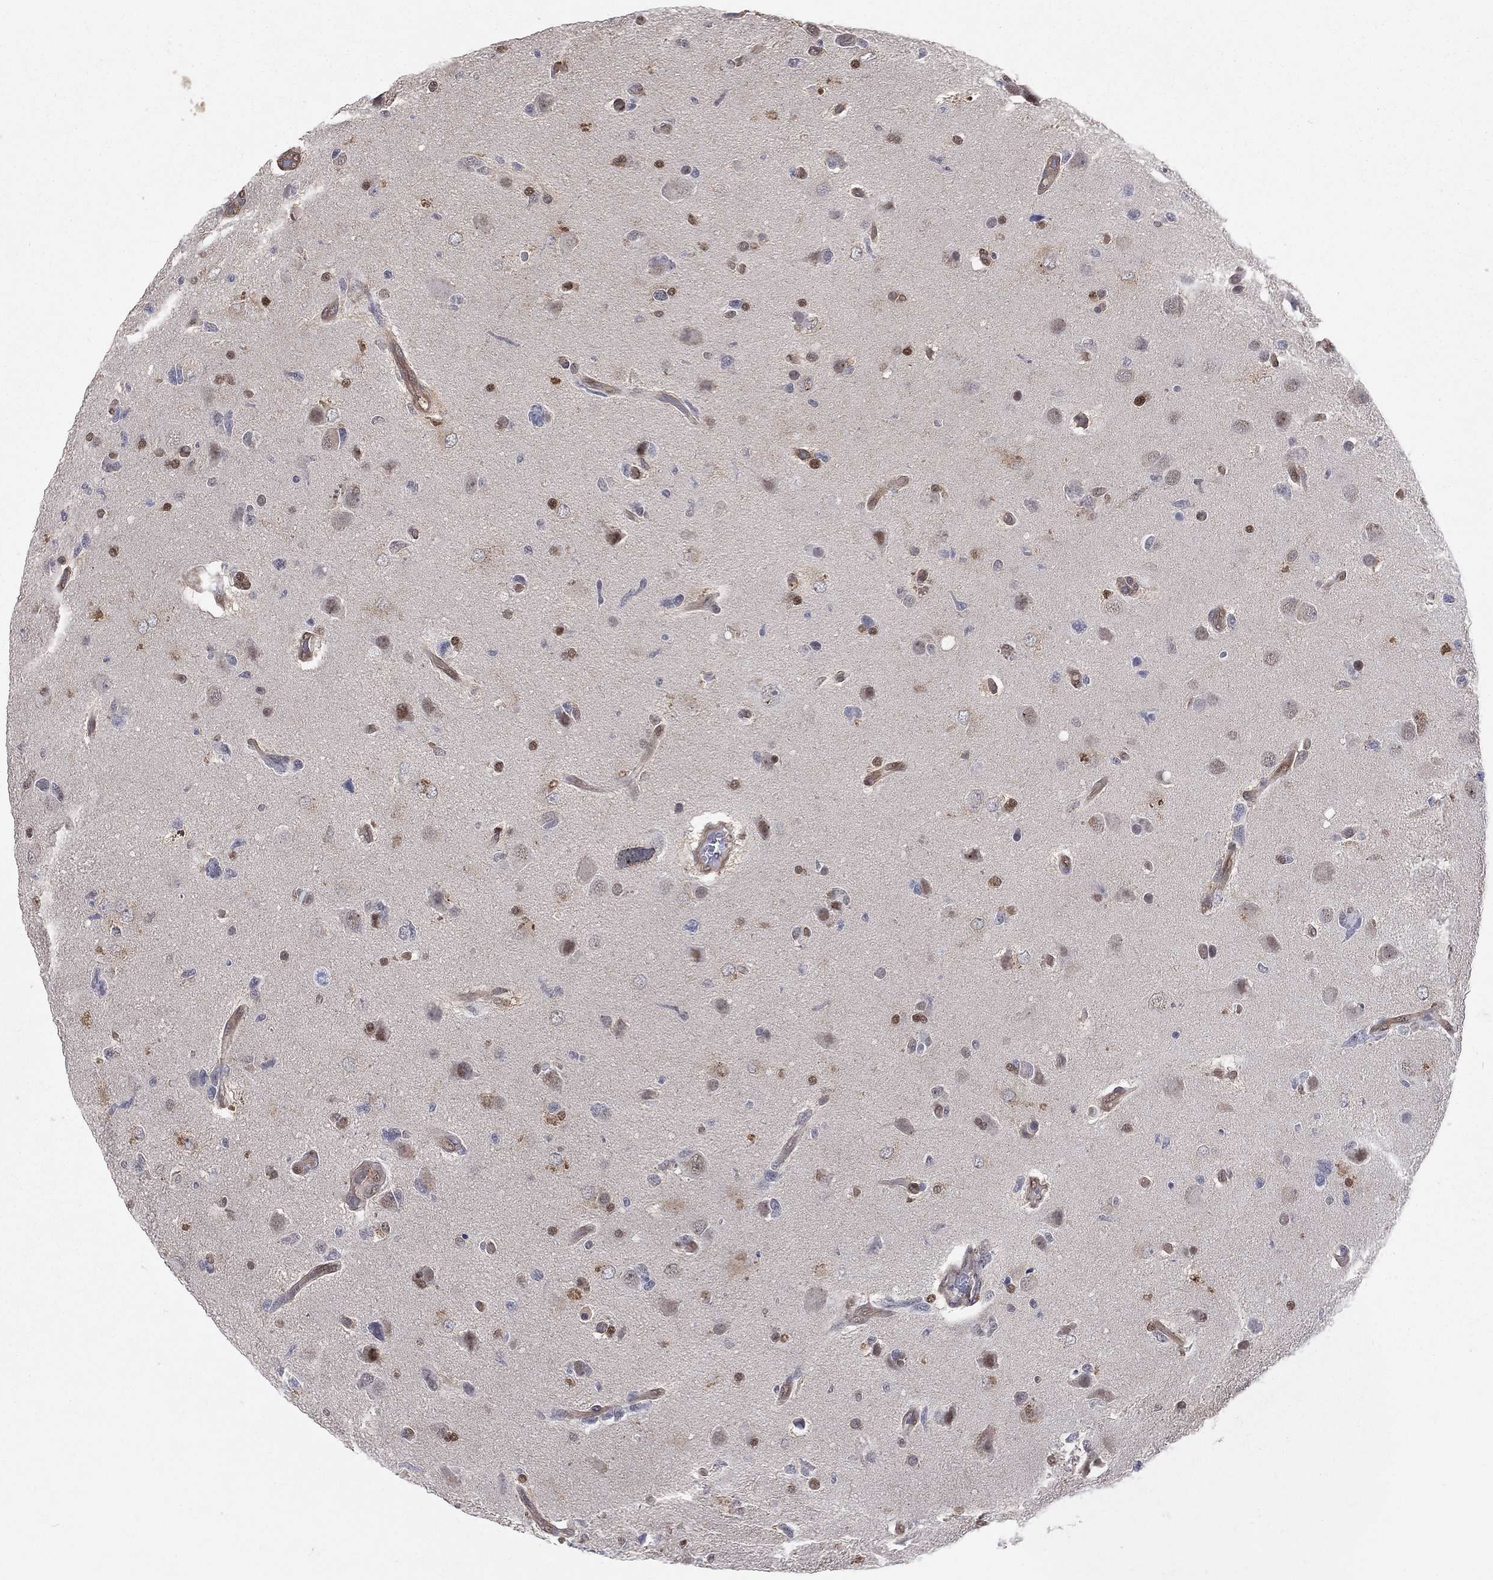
{"staining": {"intensity": "moderate", "quantity": "<25%", "location": "cytoplasmic/membranous,nuclear"}, "tissue": "glioma", "cell_type": "Tumor cells", "image_type": "cancer", "snomed": [{"axis": "morphology", "description": "Glioma, malignant, High grade"}, {"axis": "topography", "description": "Cerebral cortex"}], "caption": "A high-resolution photomicrograph shows IHC staining of glioma, which reveals moderate cytoplasmic/membranous and nuclear staining in about <25% of tumor cells.", "gene": "GMPR2", "patient": {"sex": "male", "age": 70}}